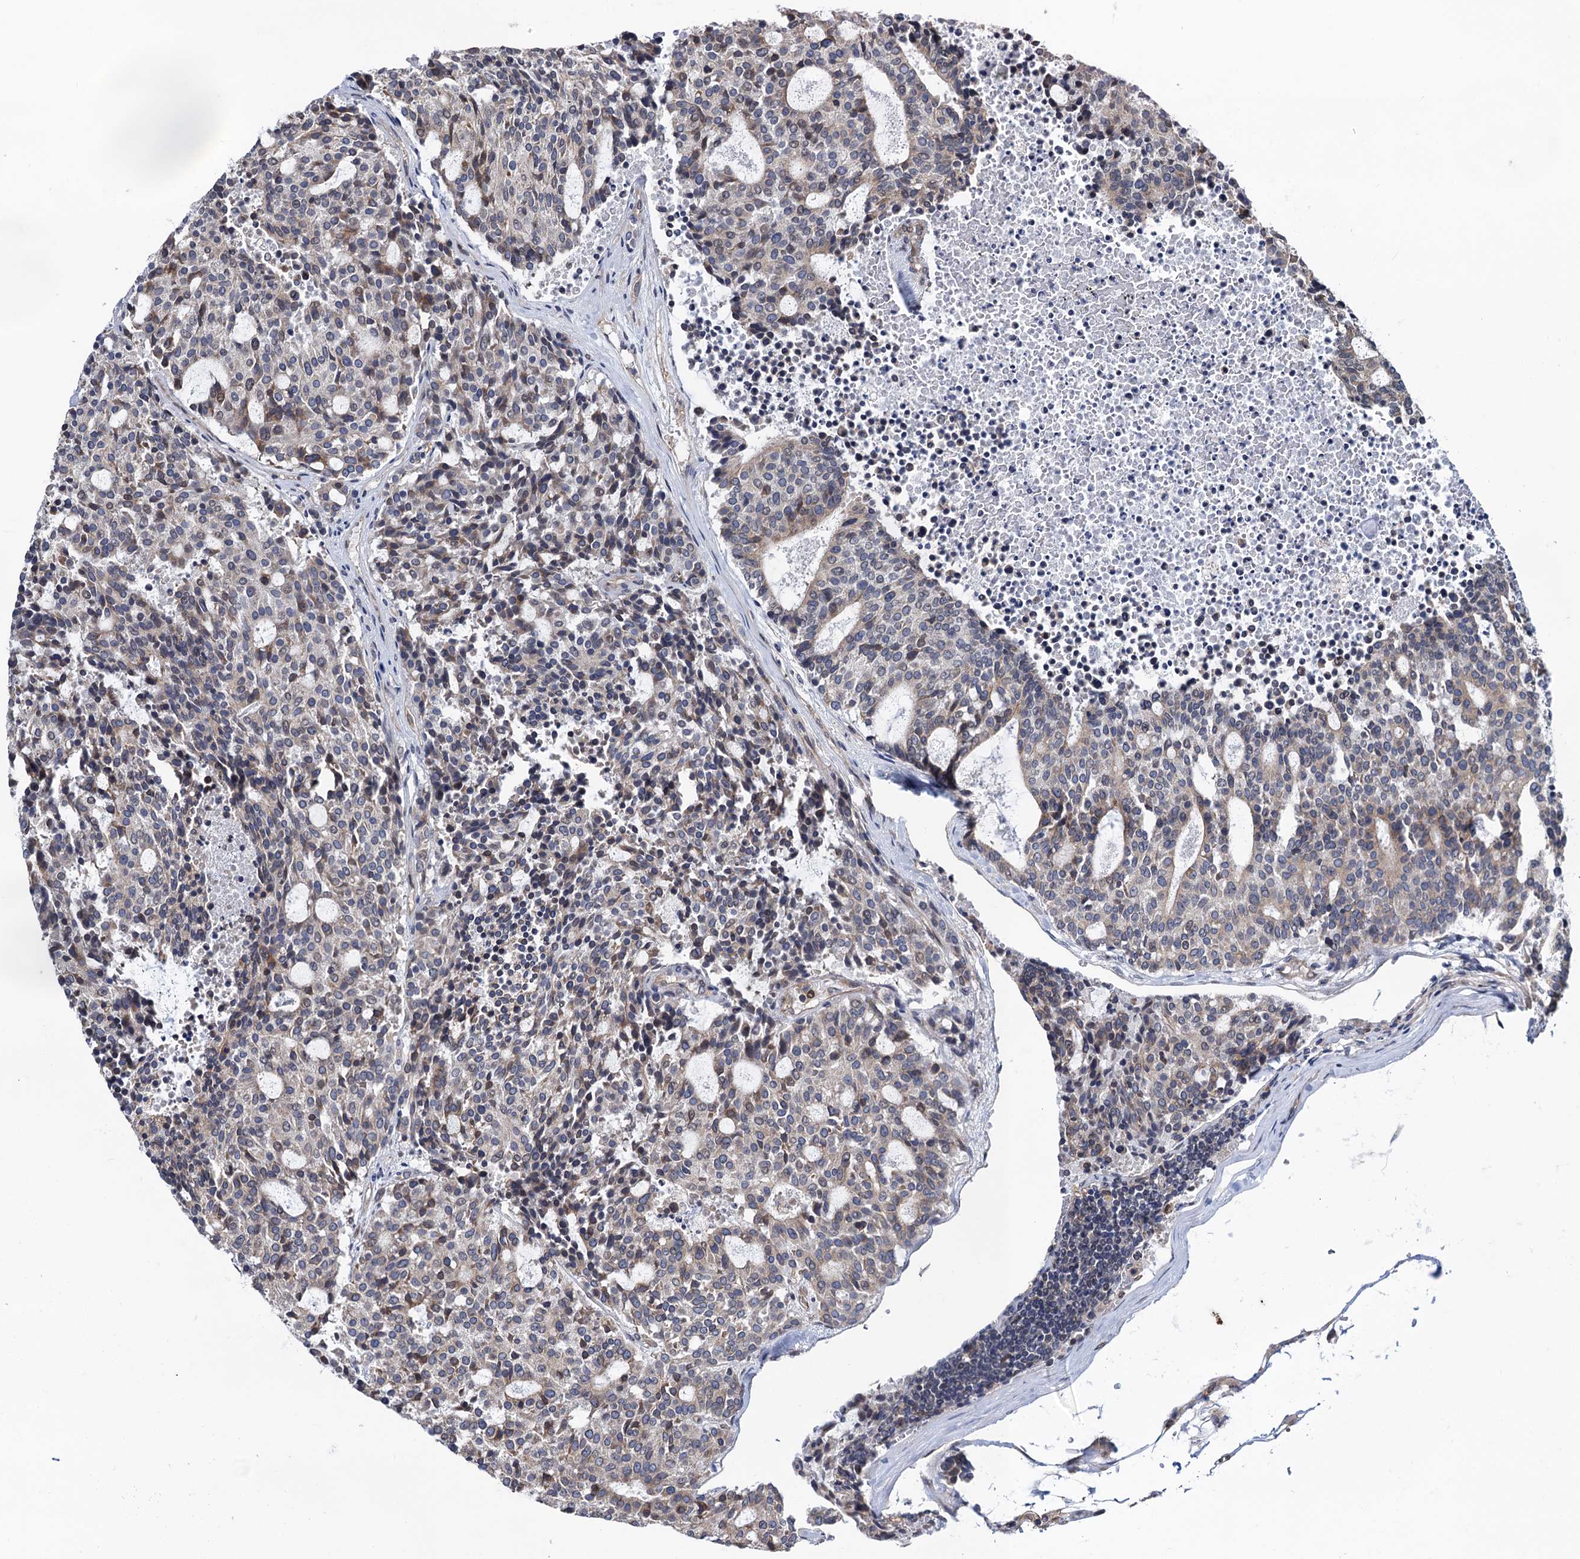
{"staining": {"intensity": "weak", "quantity": "<25%", "location": "cytoplasmic/membranous"}, "tissue": "carcinoid", "cell_type": "Tumor cells", "image_type": "cancer", "snomed": [{"axis": "morphology", "description": "Carcinoid, malignant, NOS"}, {"axis": "topography", "description": "Pancreas"}], "caption": "Immunohistochemistry histopathology image of neoplastic tissue: human carcinoid (malignant) stained with DAB exhibits no significant protein staining in tumor cells. (DAB (3,3'-diaminobenzidine) immunohistochemistry (IHC) with hematoxylin counter stain).", "gene": "RNF125", "patient": {"sex": "female", "age": 54}}